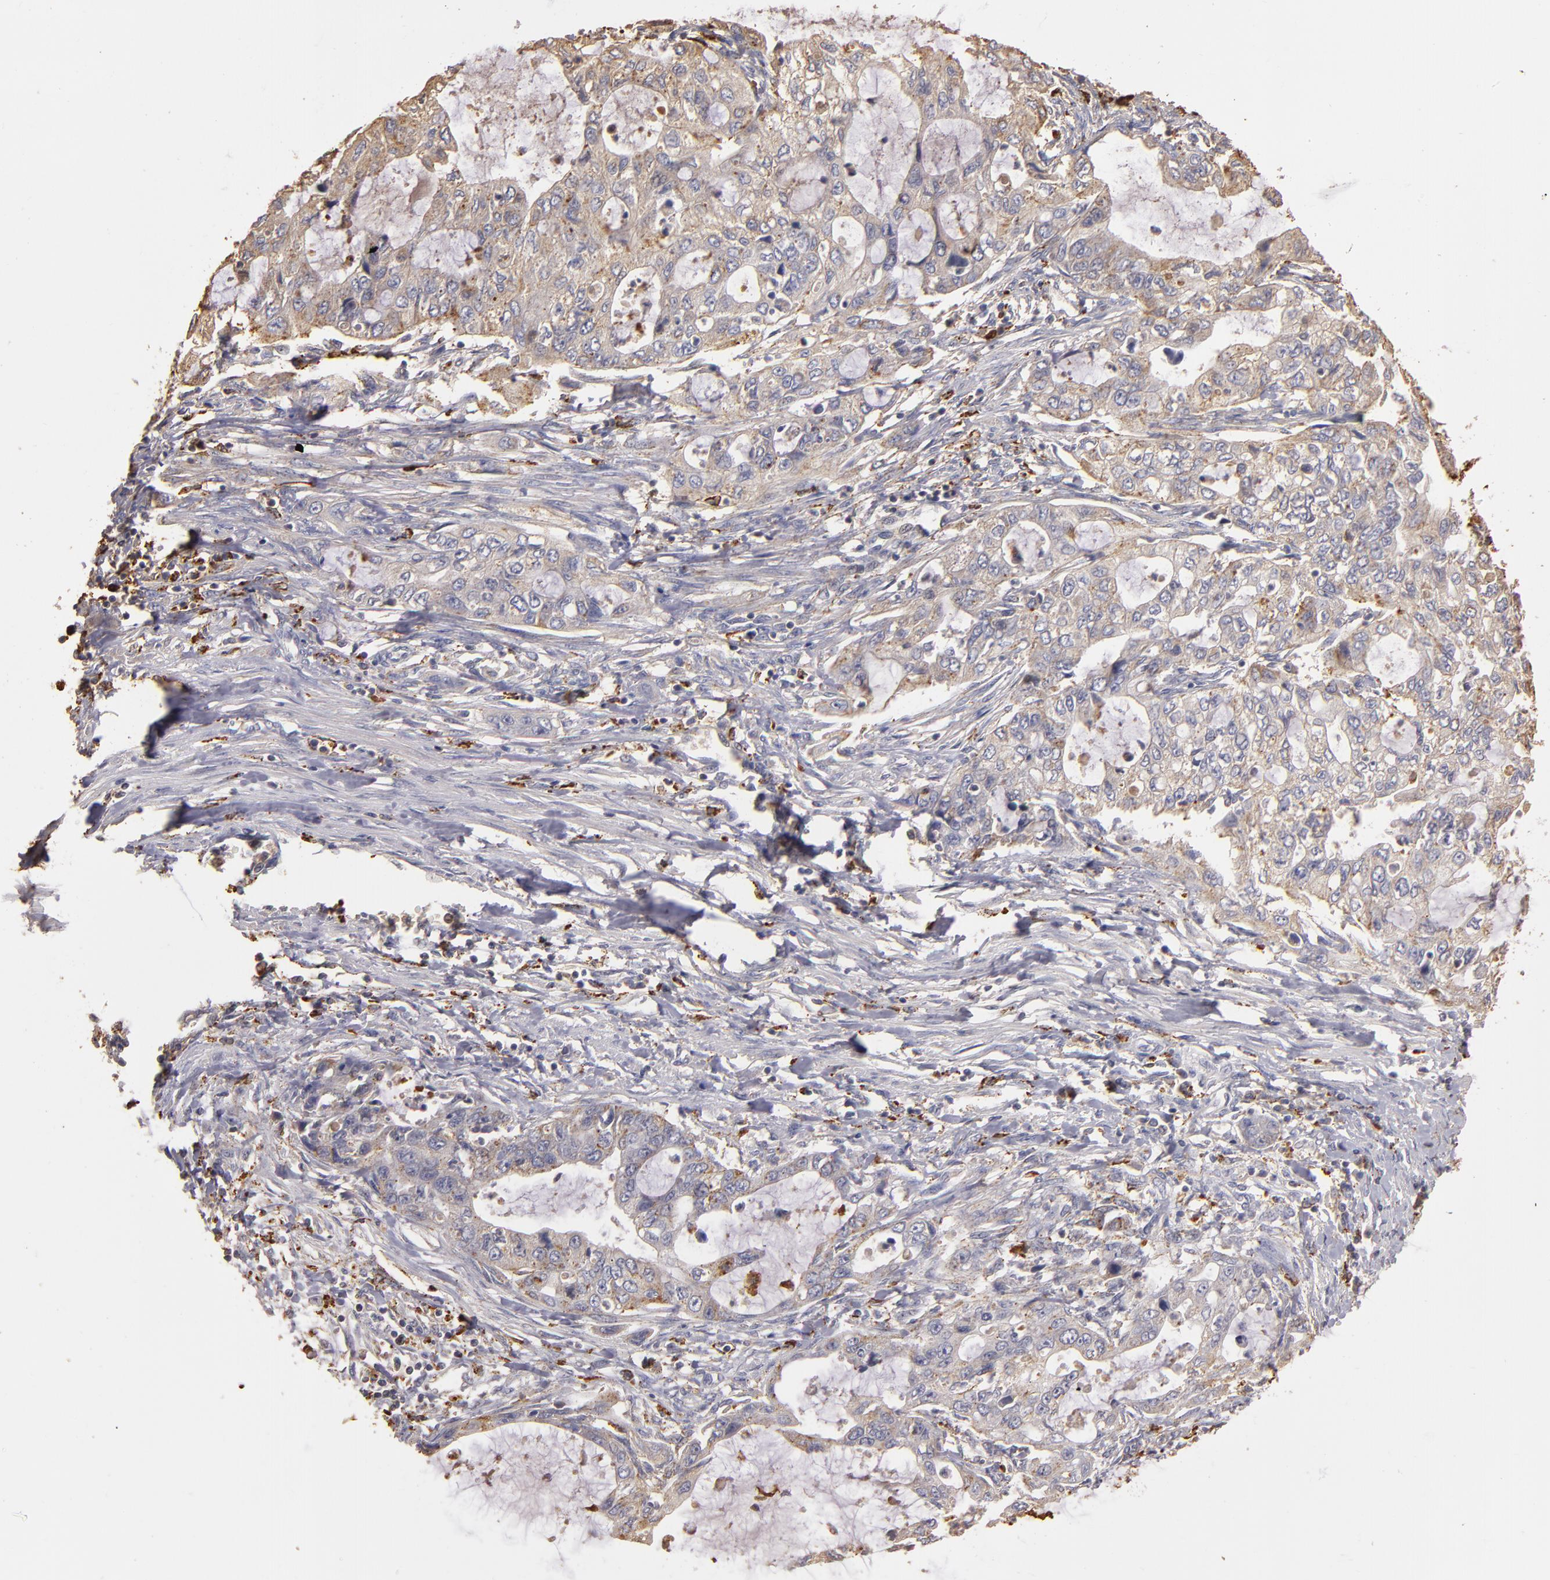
{"staining": {"intensity": "moderate", "quantity": ">75%", "location": "cytoplasmic/membranous"}, "tissue": "stomach cancer", "cell_type": "Tumor cells", "image_type": "cancer", "snomed": [{"axis": "morphology", "description": "Adenocarcinoma, NOS"}, {"axis": "topography", "description": "Stomach, upper"}], "caption": "Immunohistochemistry histopathology image of neoplastic tissue: human stomach adenocarcinoma stained using IHC displays medium levels of moderate protein expression localized specifically in the cytoplasmic/membranous of tumor cells, appearing as a cytoplasmic/membranous brown color.", "gene": "TRAF1", "patient": {"sex": "female", "age": 52}}